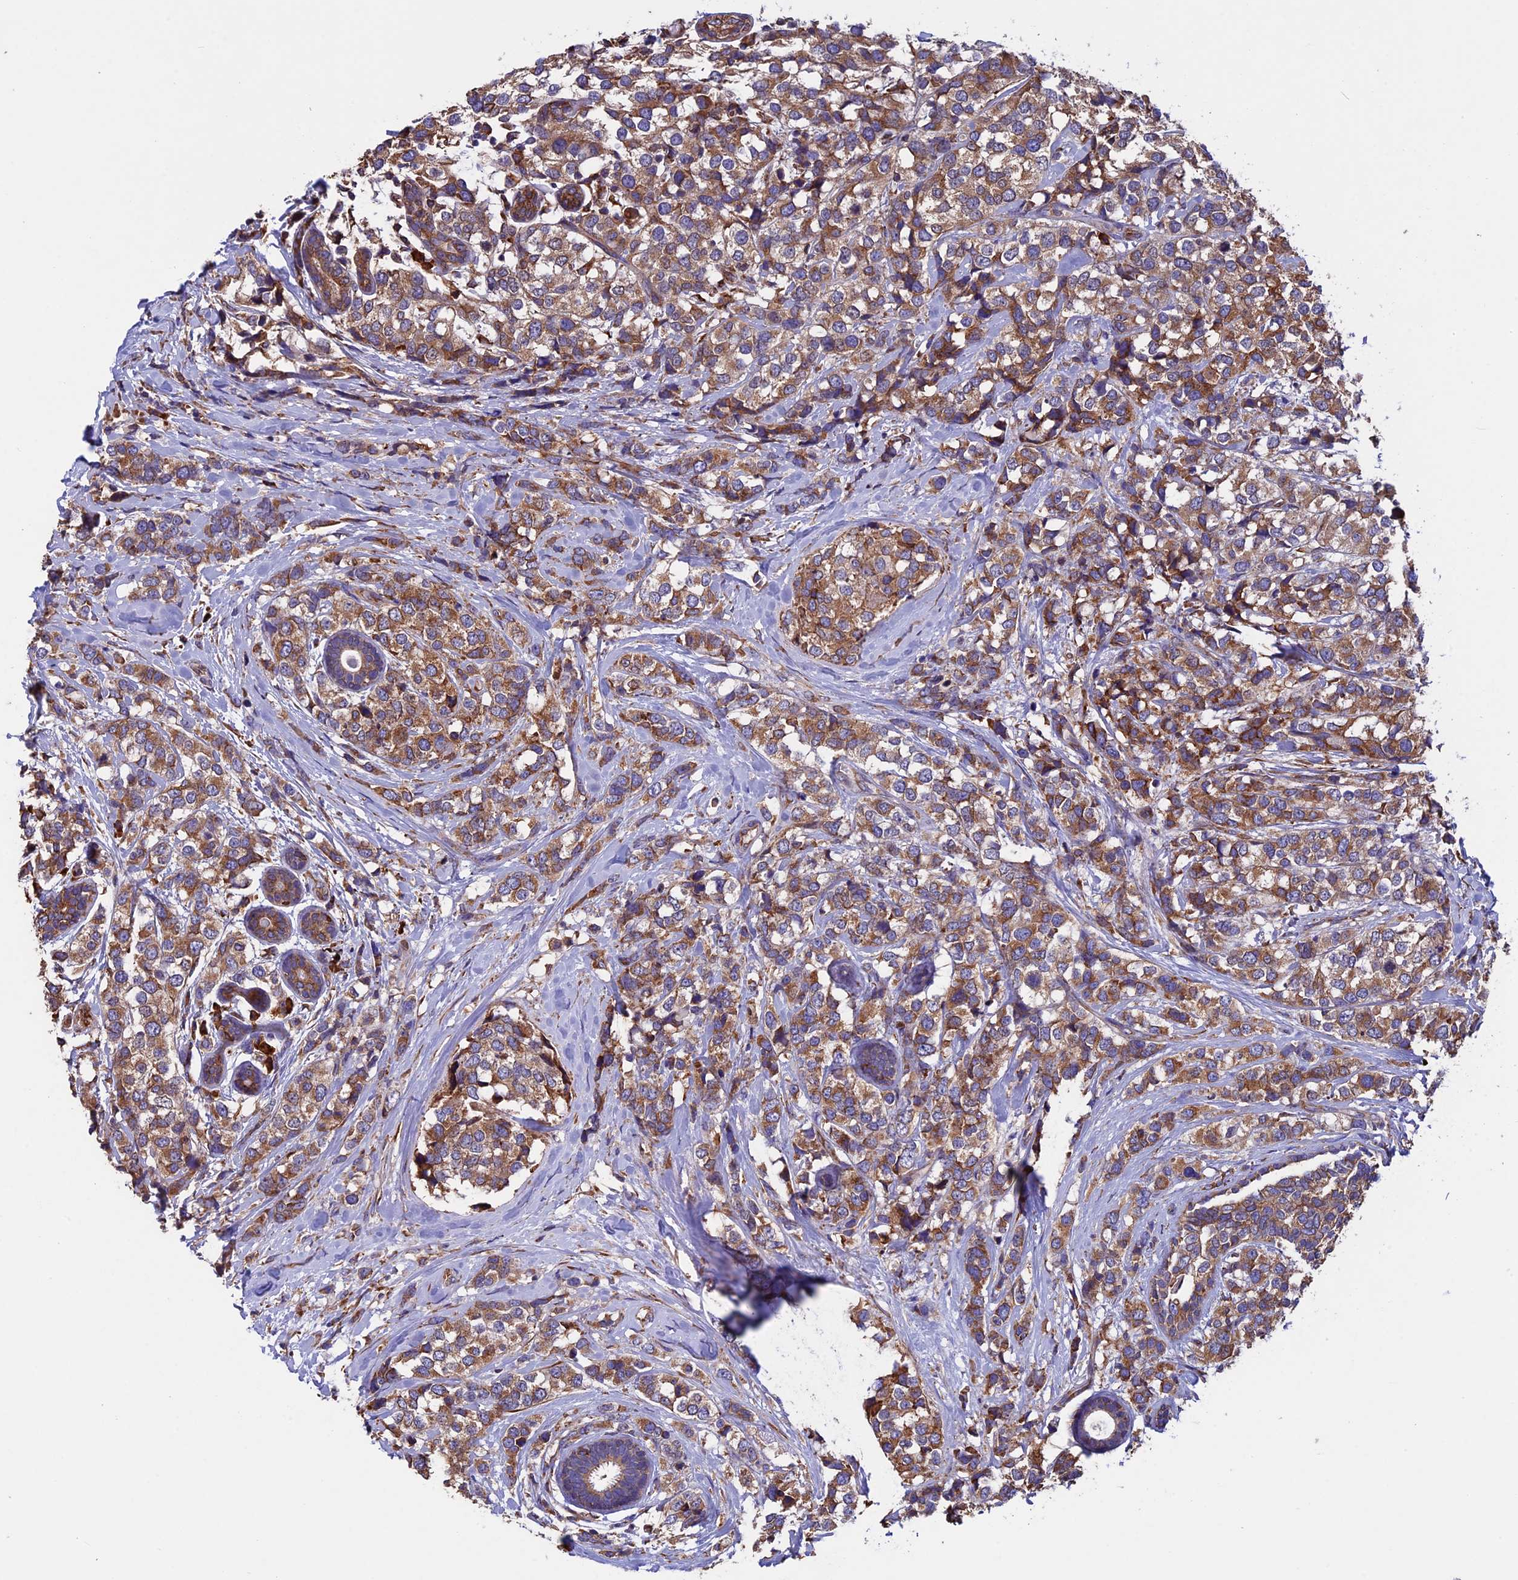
{"staining": {"intensity": "moderate", "quantity": ">75%", "location": "cytoplasmic/membranous"}, "tissue": "breast cancer", "cell_type": "Tumor cells", "image_type": "cancer", "snomed": [{"axis": "morphology", "description": "Lobular carcinoma"}, {"axis": "topography", "description": "Breast"}], "caption": "Approximately >75% of tumor cells in human breast cancer (lobular carcinoma) show moderate cytoplasmic/membranous protein expression as visualized by brown immunohistochemical staining.", "gene": "BTBD3", "patient": {"sex": "female", "age": 59}}